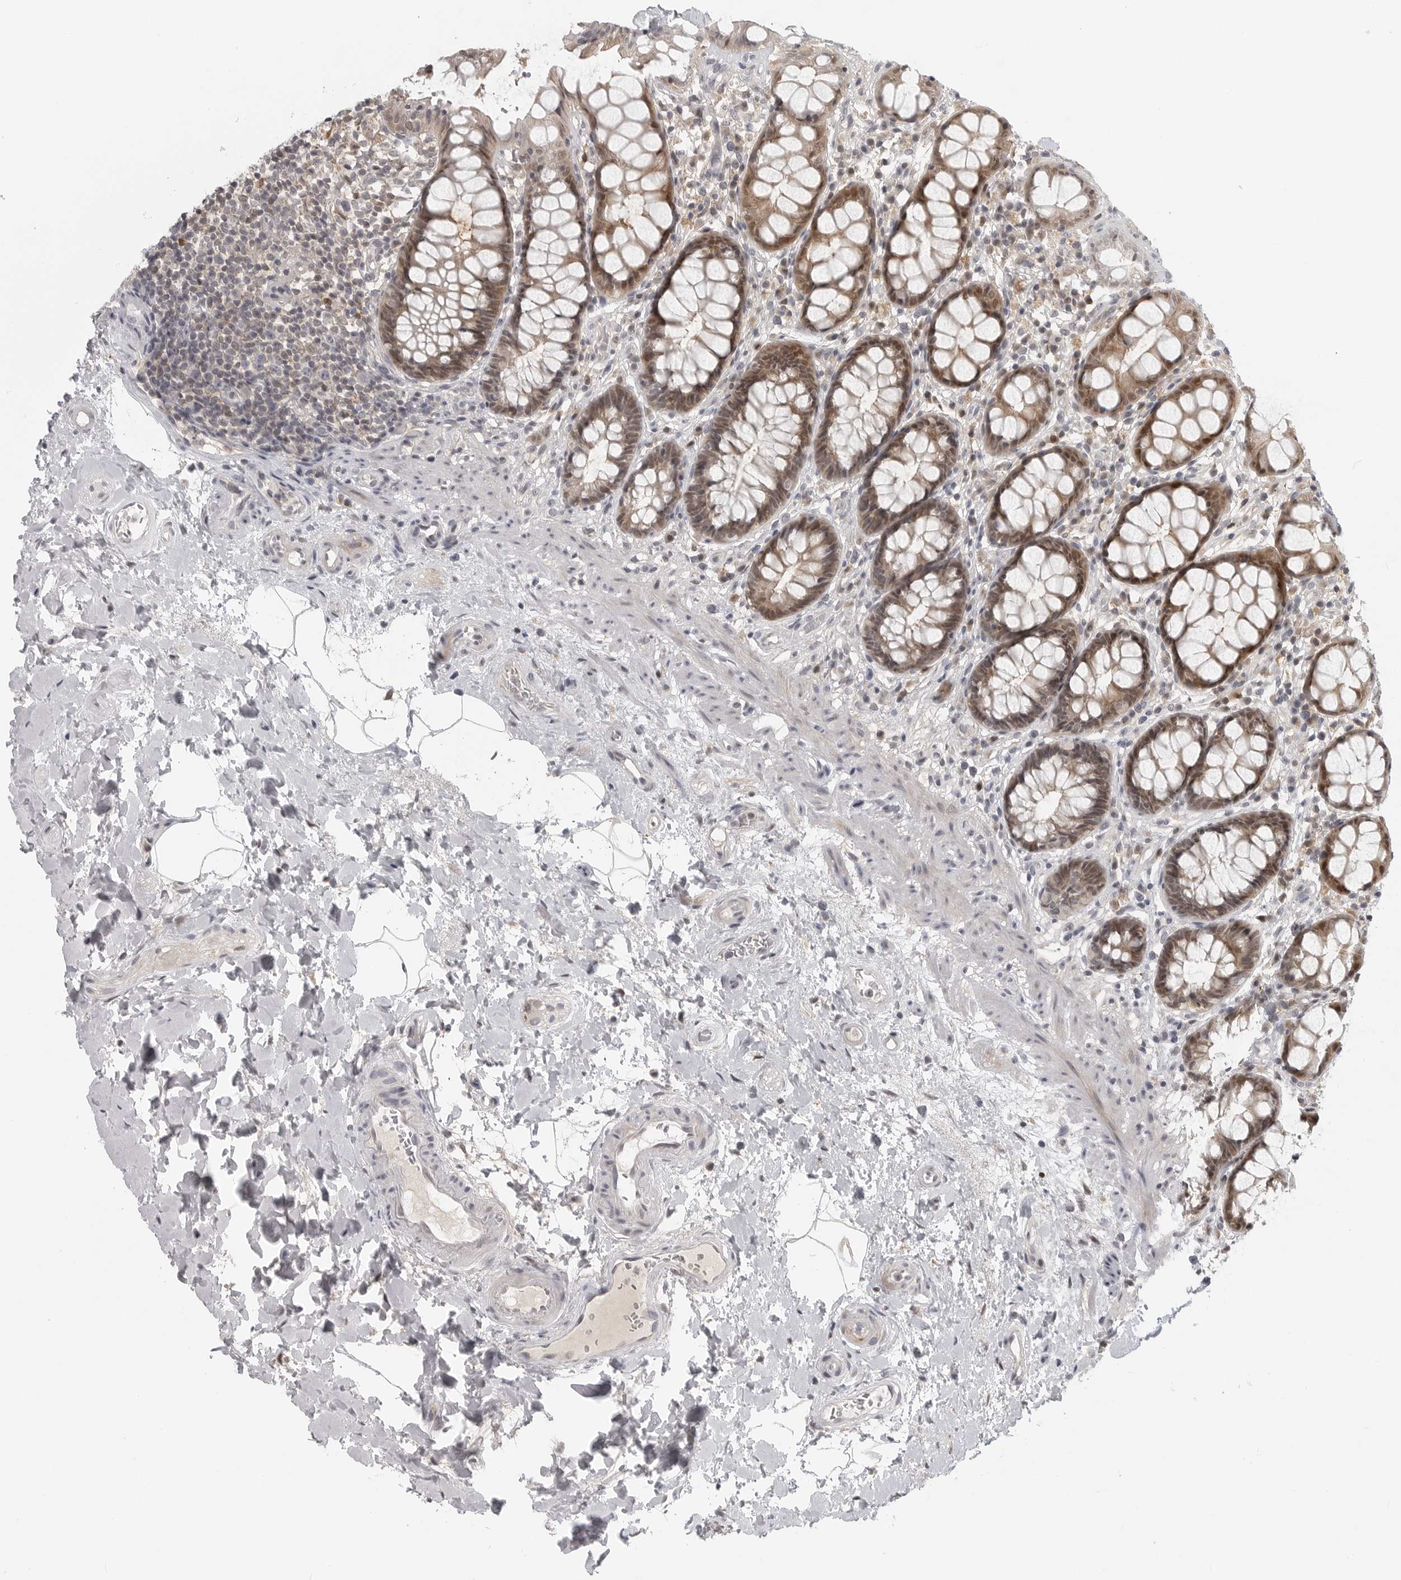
{"staining": {"intensity": "moderate", "quantity": ">75%", "location": "cytoplasmic/membranous,nuclear"}, "tissue": "rectum", "cell_type": "Glandular cells", "image_type": "normal", "snomed": [{"axis": "morphology", "description": "Normal tissue, NOS"}, {"axis": "topography", "description": "Rectum"}], "caption": "Brown immunohistochemical staining in unremarkable human rectum displays moderate cytoplasmic/membranous,nuclear positivity in approximately >75% of glandular cells. The protein of interest is stained brown, and the nuclei are stained in blue (DAB IHC with brightfield microscopy, high magnification).", "gene": "CTIF", "patient": {"sex": "male", "age": 64}}